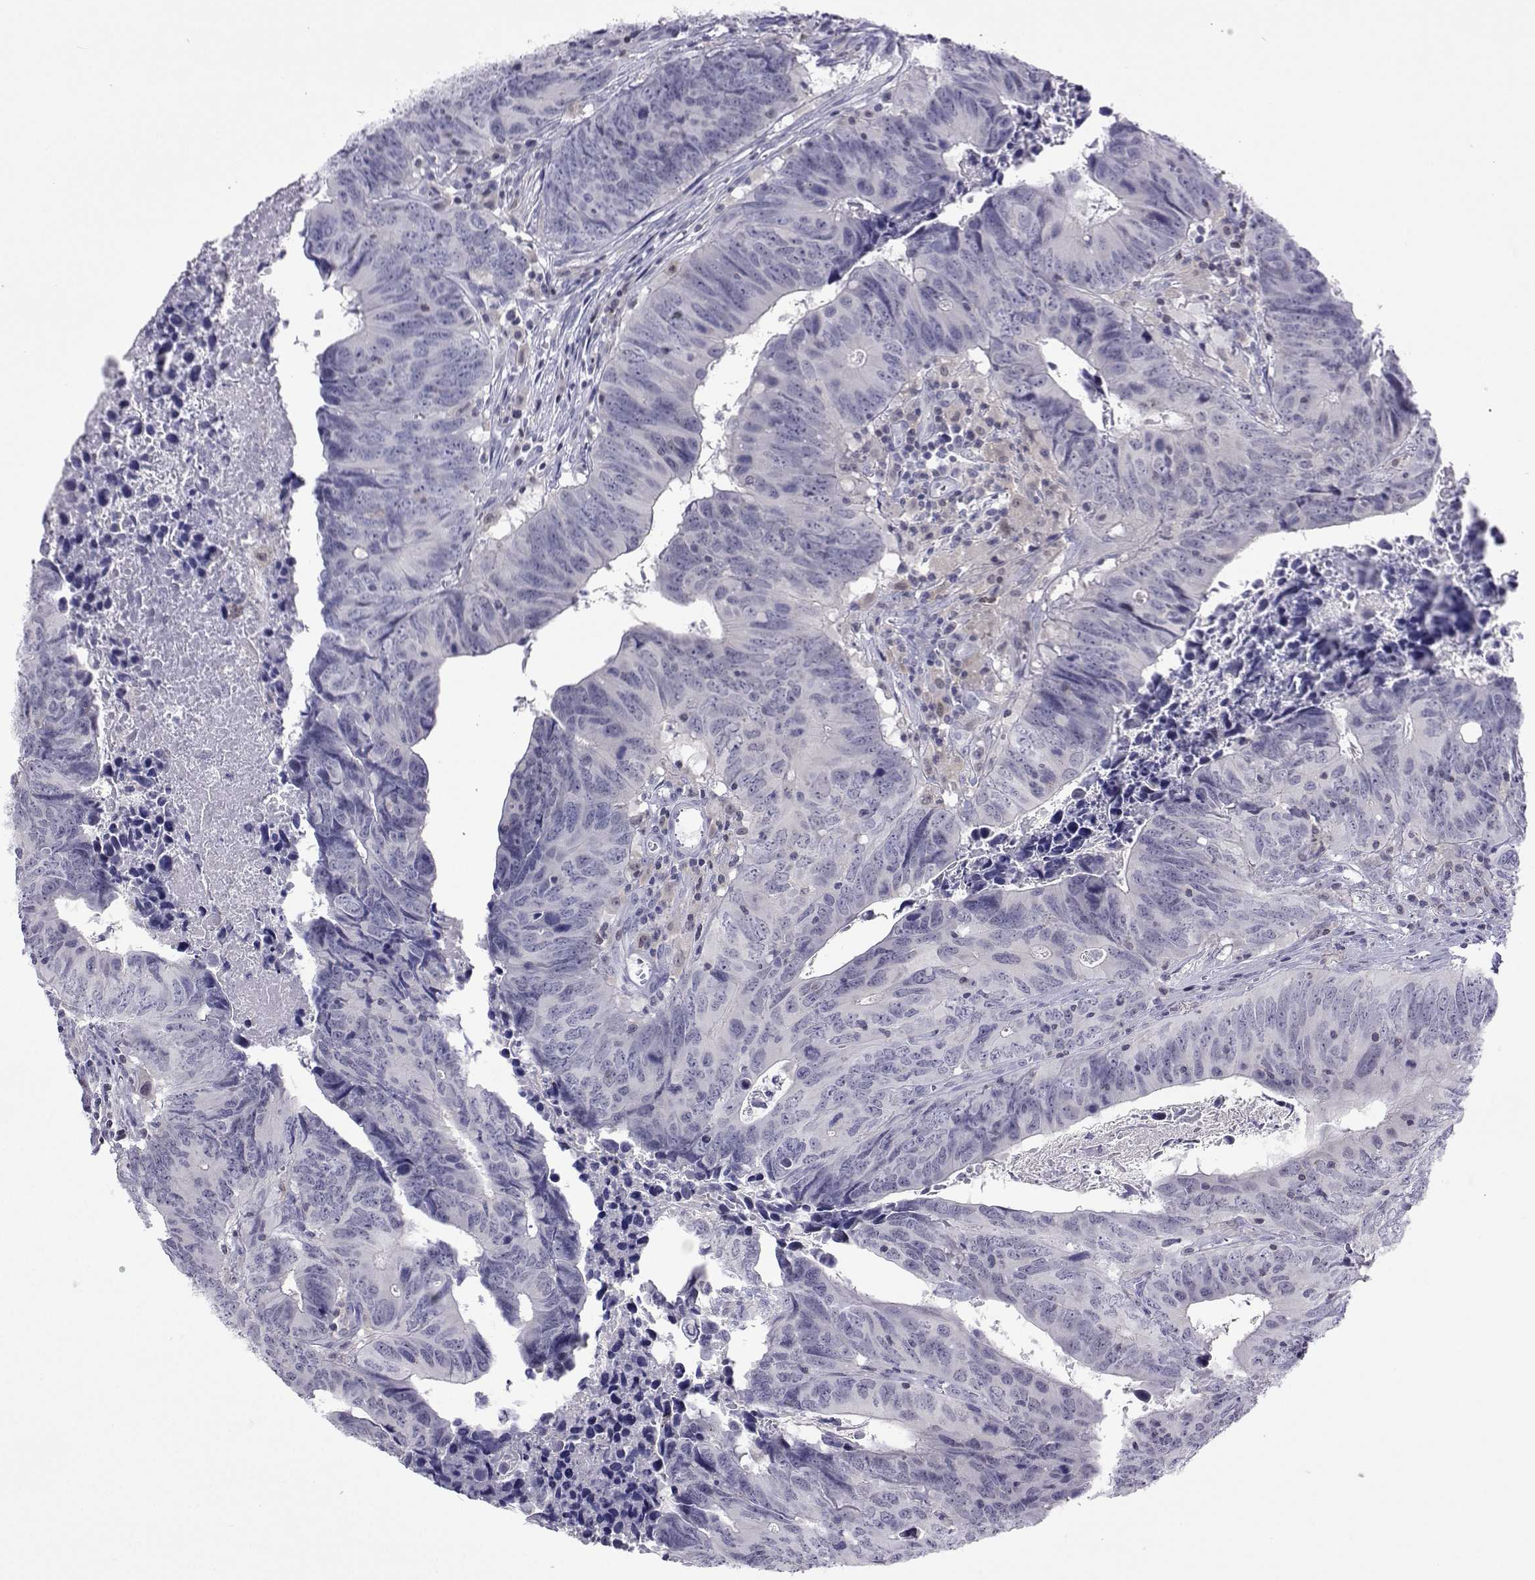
{"staining": {"intensity": "negative", "quantity": "none", "location": "none"}, "tissue": "colorectal cancer", "cell_type": "Tumor cells", "image_type": "cancer", "snomed": [{"axis": "morphology", "description": "Adenocarcinoma, NOS"}, {"axis": "topography", "description": "Colon"}], "caption": "Tumor cells show no significant positivity in colorectal cancer.", "gene": "GALM", "patient": {"sex": "female", "age": 82}}